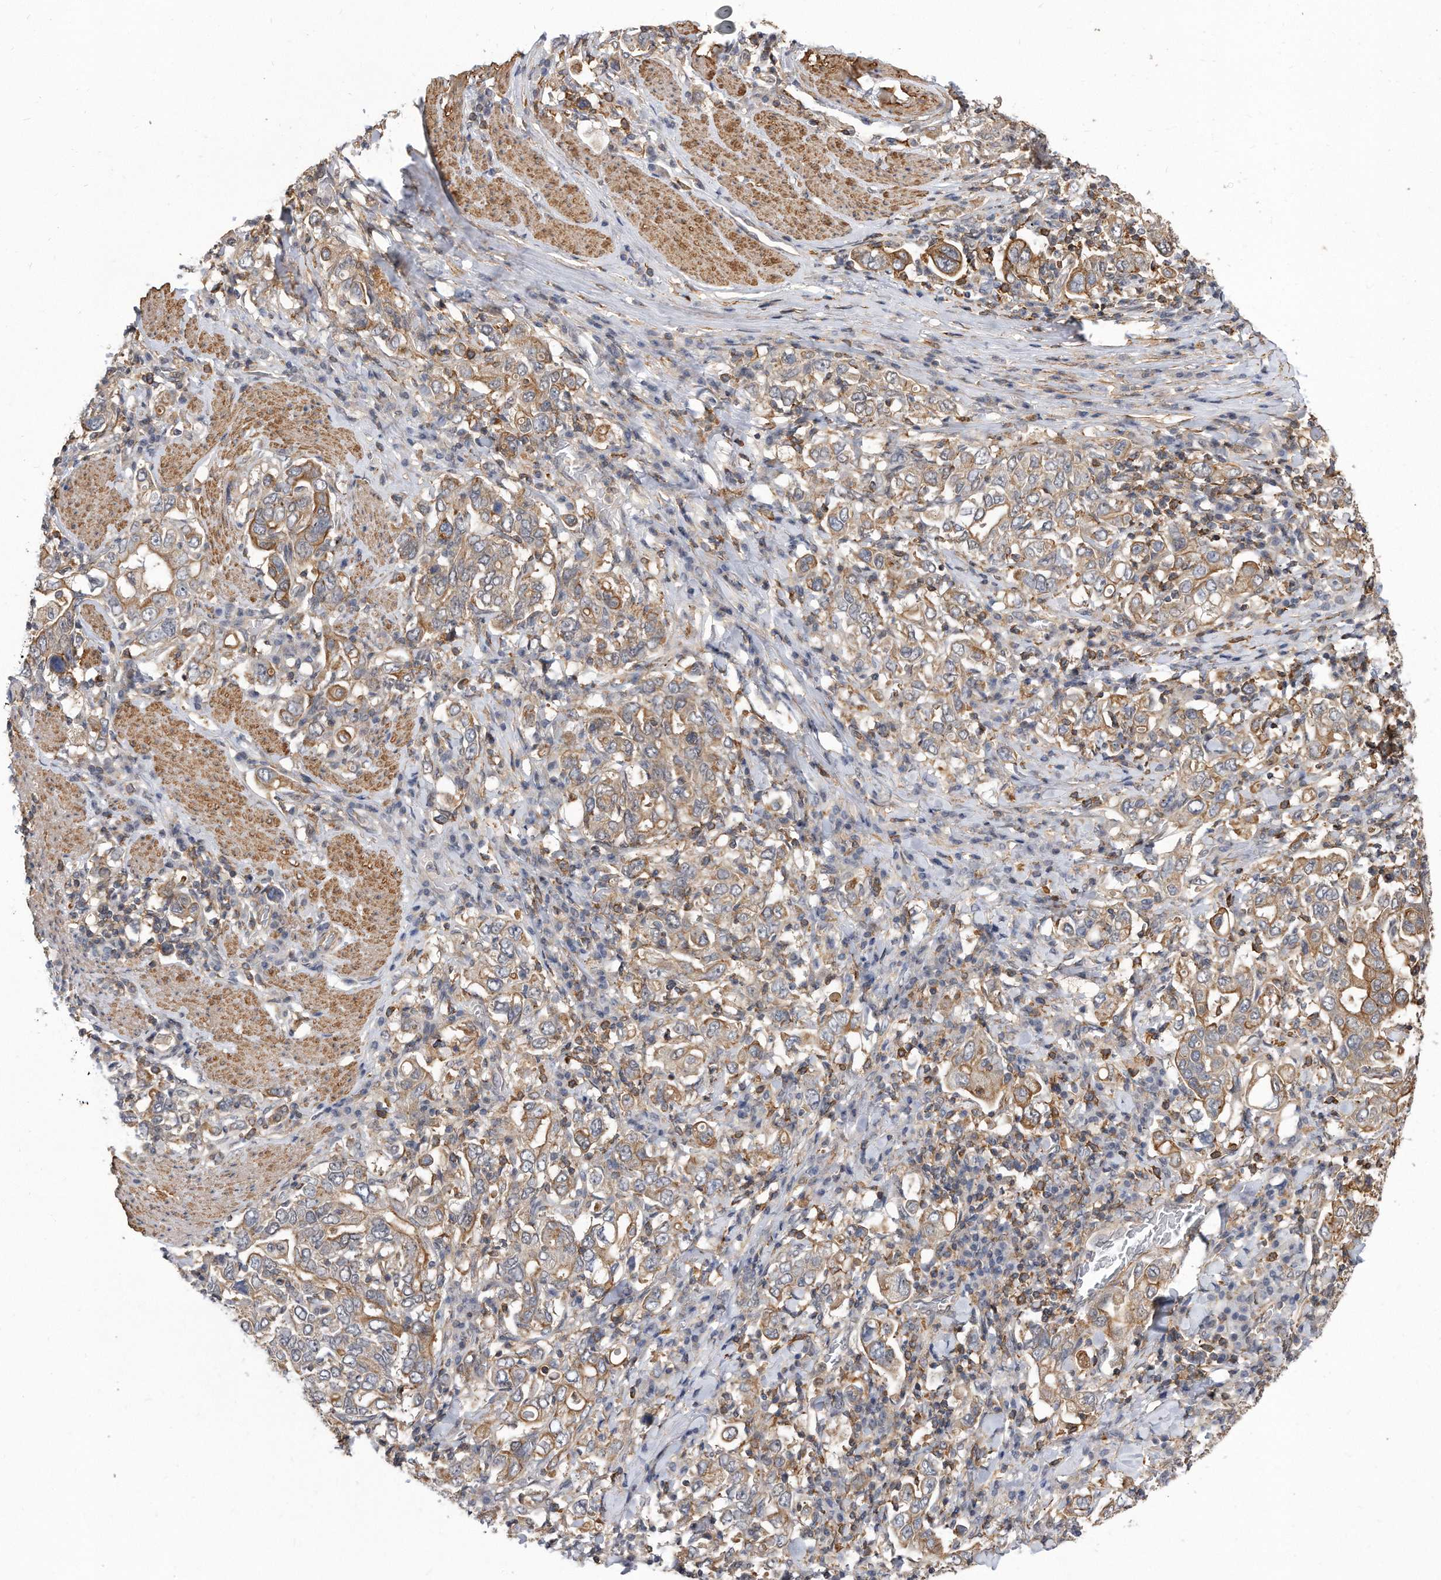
{"staining": {"intensity": "moderate", "quantity": "25%-75%", "location": "cytoplasmic/membranous"}, "tissue": "stomach cancer", "cell_type": "Tumor cells", "image_type": "cancer", "snomed": [{"axis": "morphology", "description": "Adenocarcinoma, NOS"}, {"axis": "topography", "description": "Stomach, upper"}], "caption": "Tumor cells exhibit medium levels of moderate cytoplasmic/membranous staining in about 25%-75% of cells in human stomach cancer (adenocarcinoma).", "gene": "TCP1", "patient": {"sex": "male", "age": 62}}